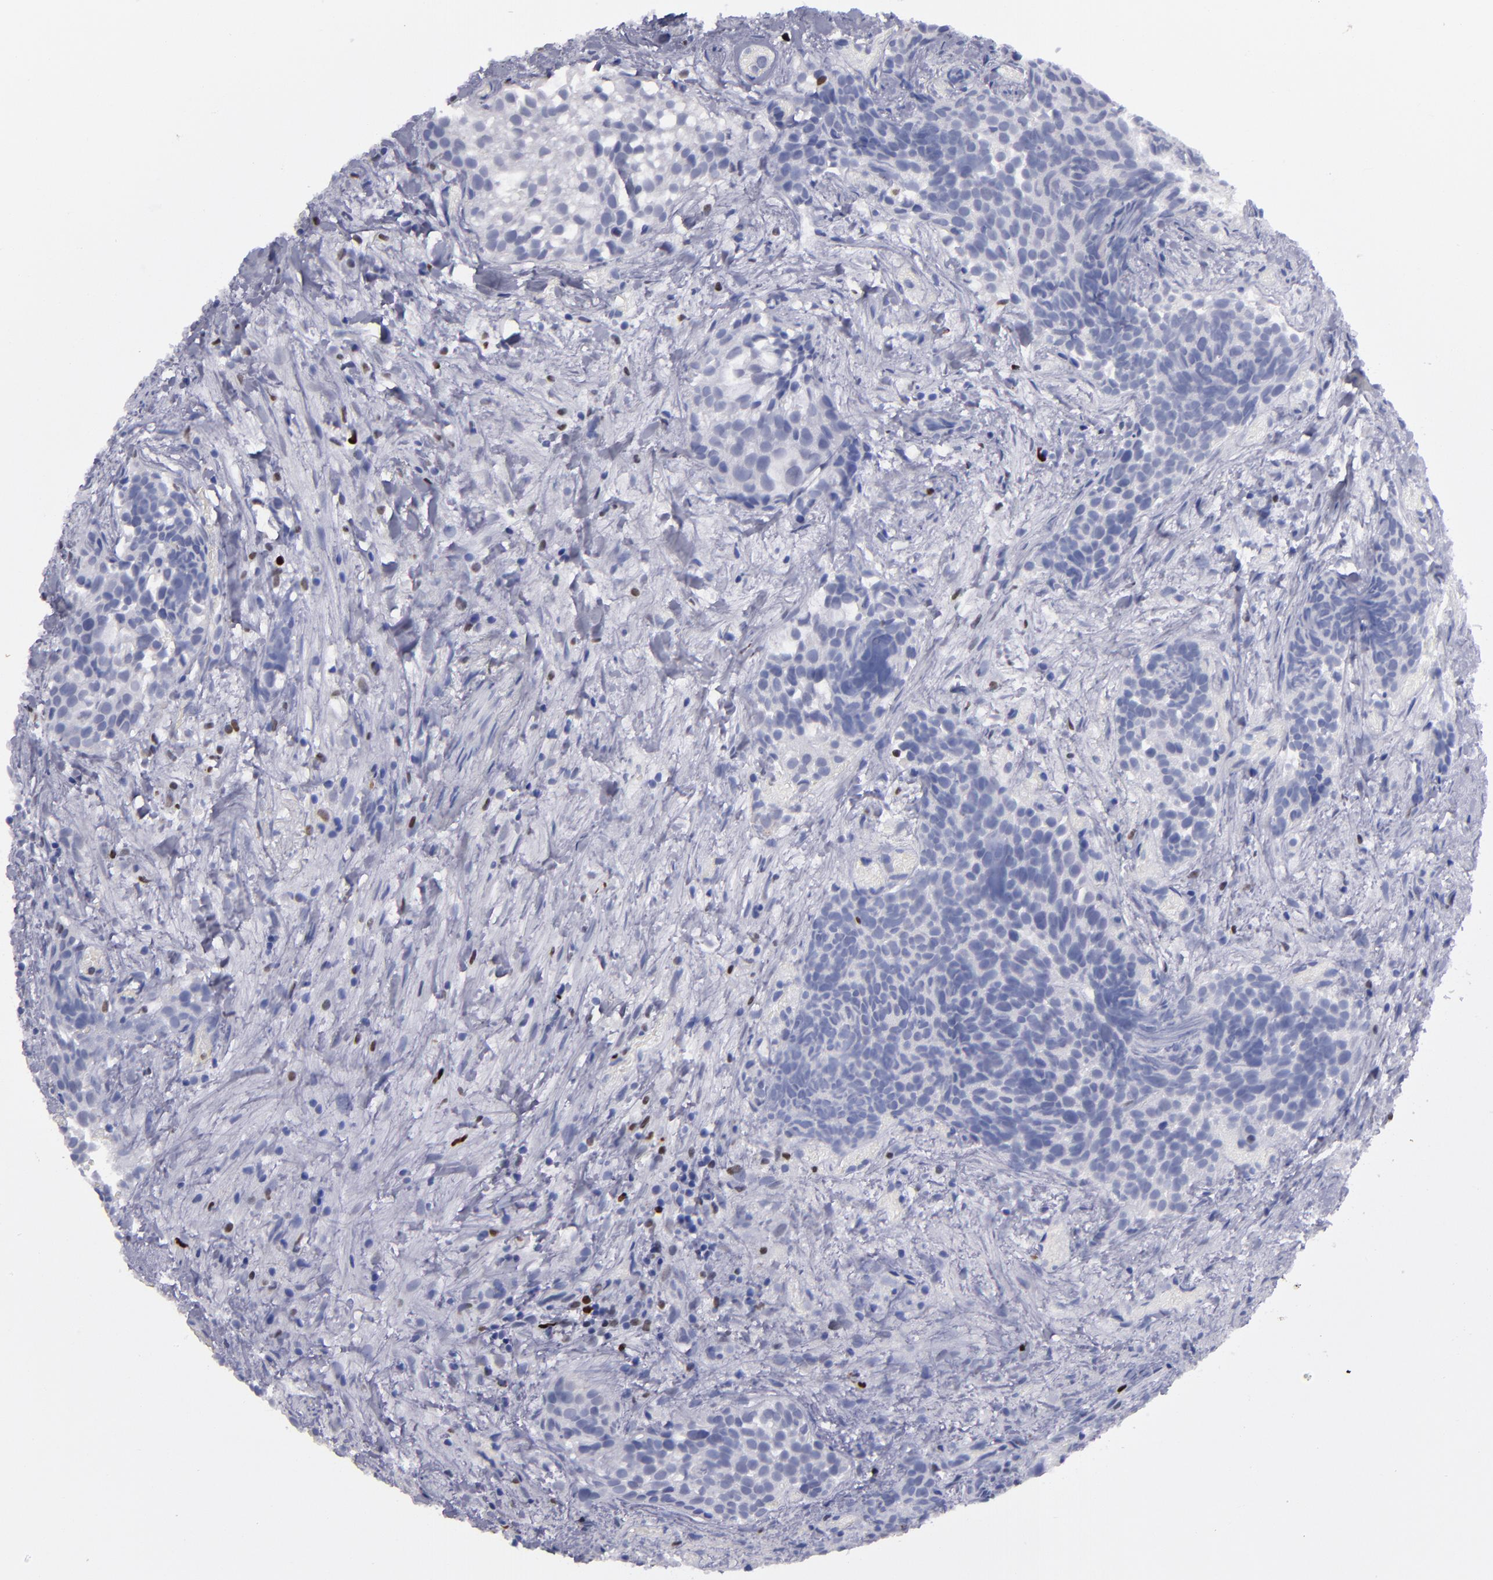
{"staining": {"intensity": "negative", "quantity": "none", "location": "none"}, "tissue": "urothelial cancer", "cell_type": "Tumor cells", "image_type": "cancer", "snomed": [{"axis": "morphology", "description": "Urothelial carcinoma, High grade"}, {"axis": "topography", "description": "Urinary bladder"}], "caption": "A photomicrograph of human urothelial carcinoma (high-grade) is negative for staining in tumor cells.", "gene": "IRF8", "patient": {"sex": "female", "age": 78}}